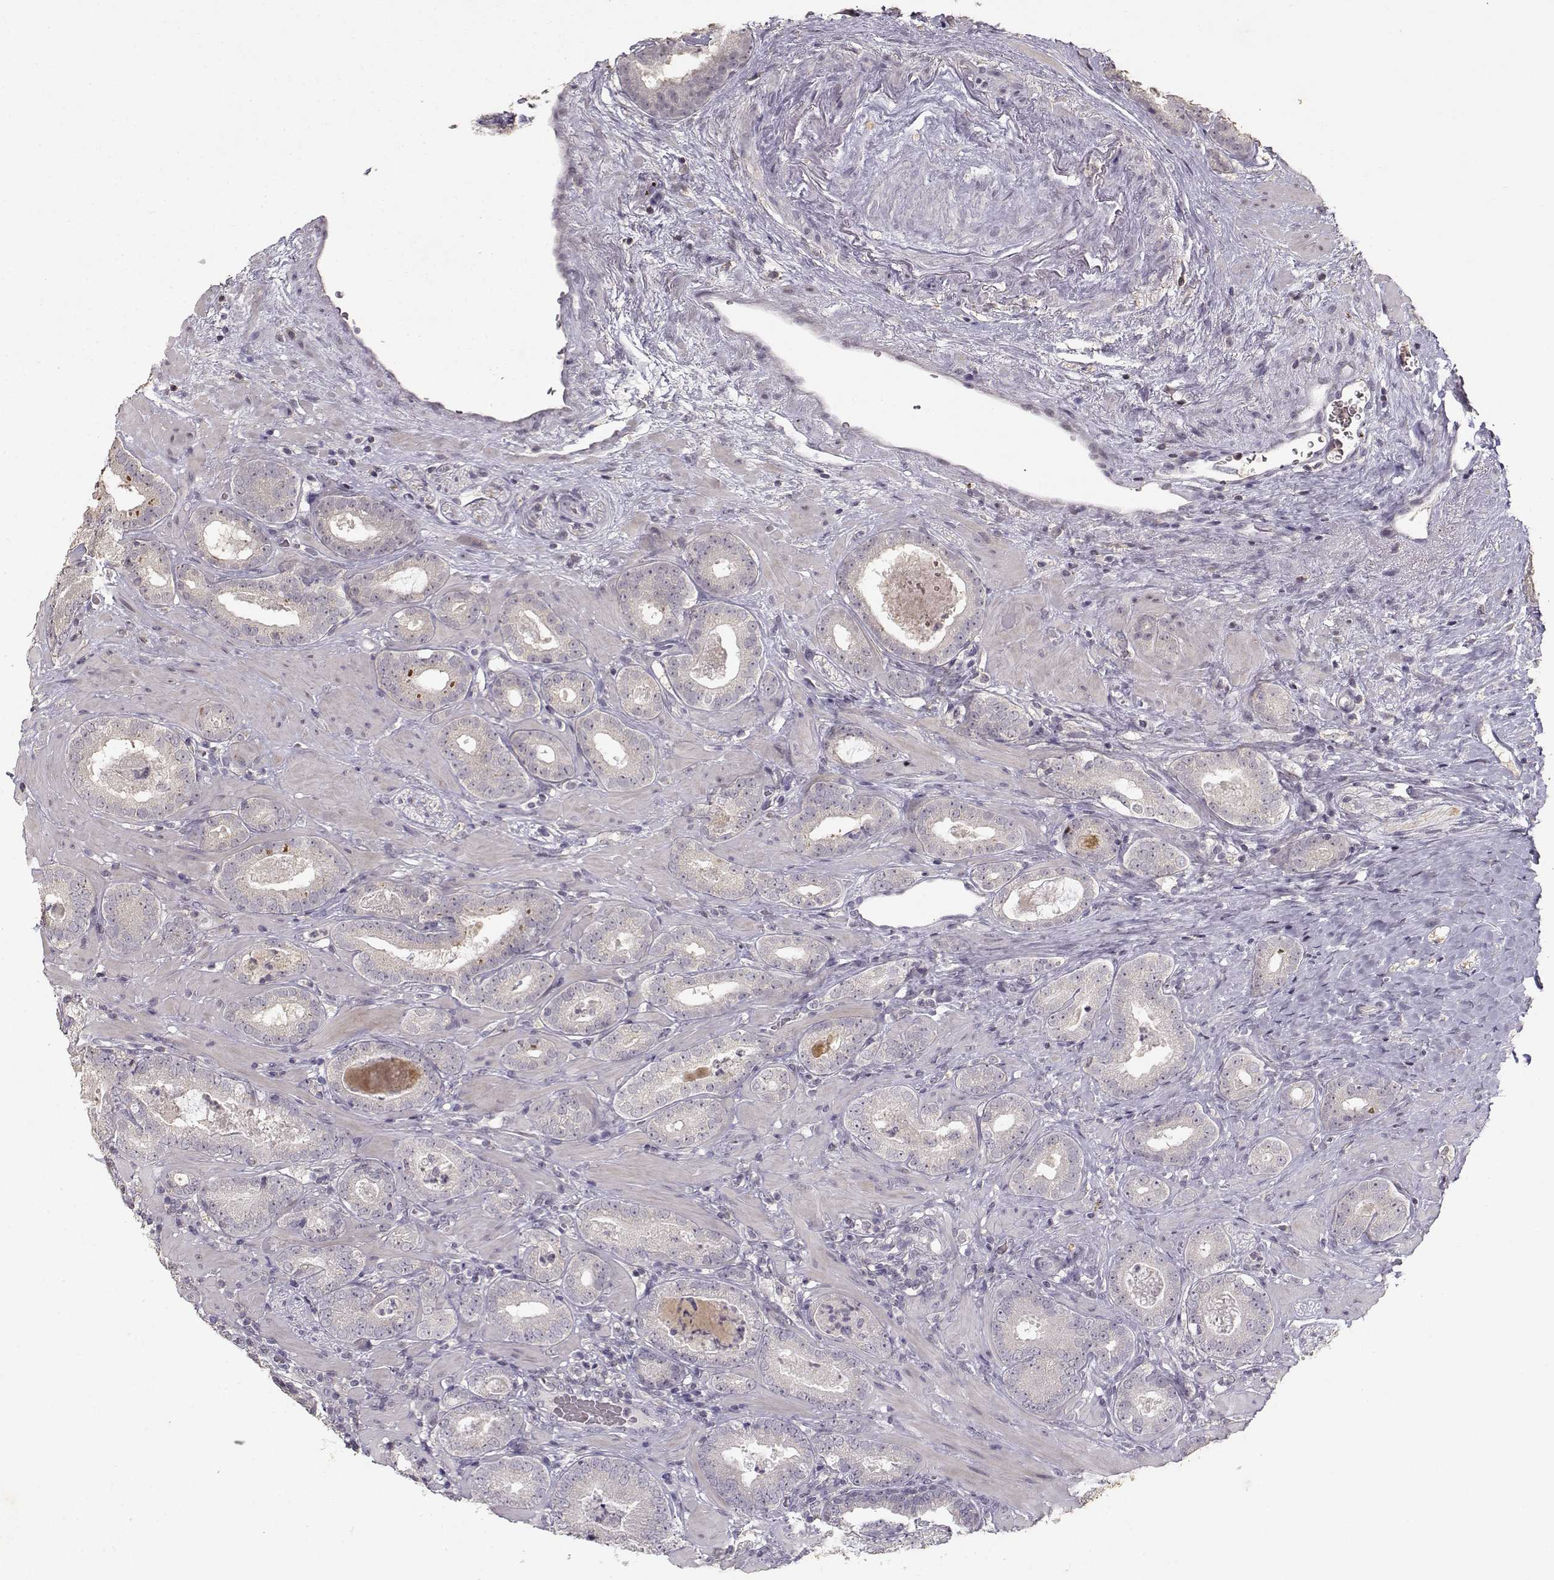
{"staining": {"intensity": "negative", "quantity": "none", "location": "none"}, "tissue": "prostate cancer", "cell_type": "Tumor cells", "image_type": "cancer", "snomed": [{"axis": "morphology", "description": "Adenocarcinoma, Low grade"}, {"axis": "topography", "description": "Prostate"}], "caption": "Immunohistochemical staining of human prostate adenocarcinoma (low-grade) exhibits no significant positivity in tumor cells. The staining is performed using DAB brown chromogen with nuclei counter-stained in using hematoxylin.", "gene": "UROC1", "patient": {"sex": "male", "age": 60}}